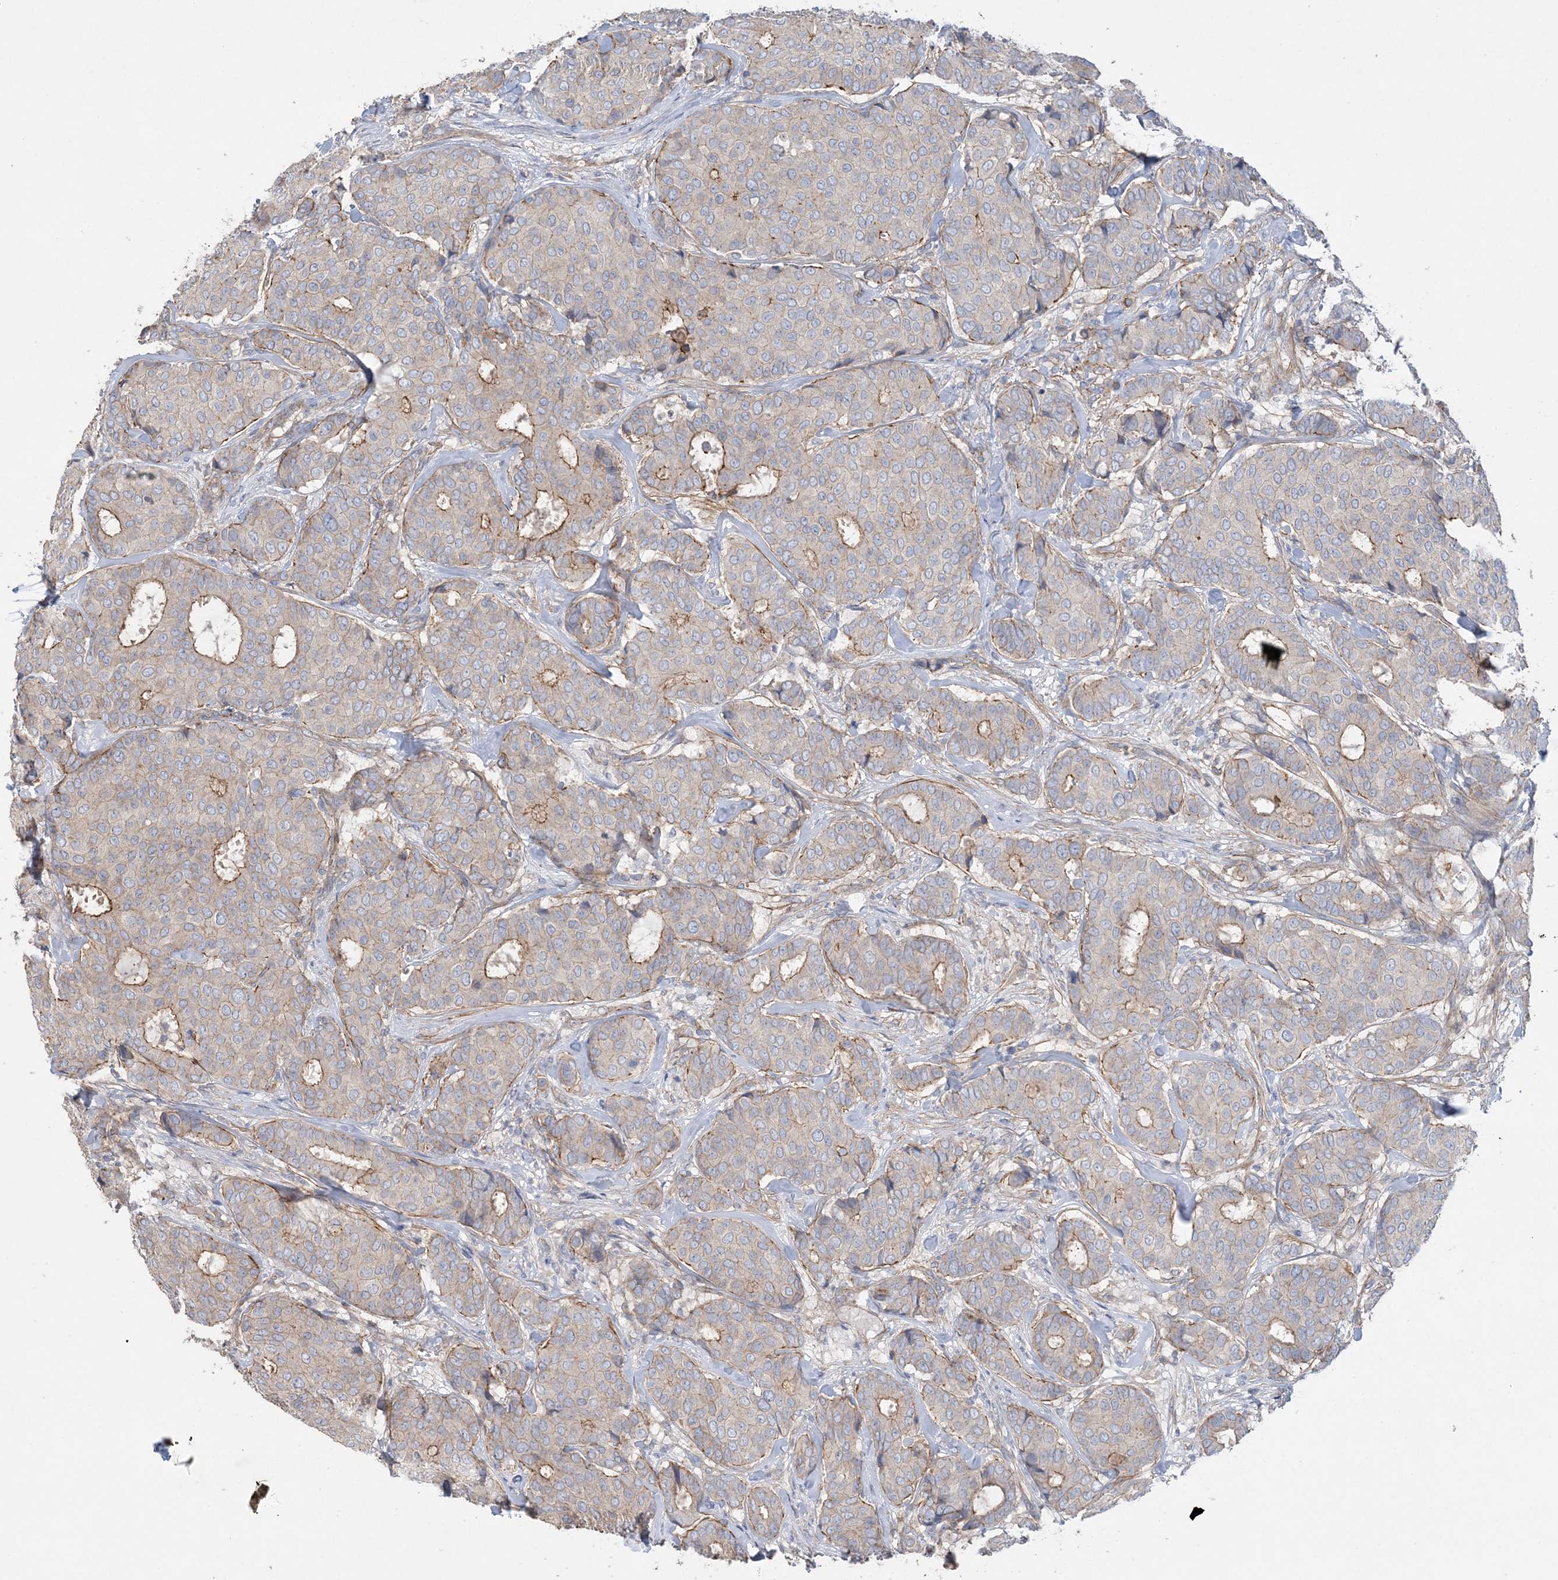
{"staining": {"intensity": "moderate", "quantity": "<25%", "location": "cytoplasmic/membranous"}, "tissue": "breast cancer", "cell_type": "Tumor cells", "image_type": "cancer", "snomed": [{"axis": "morphology", "description": "Duct carcinoma"}, {"axis": "topography", "description": "Breast"}], "caption": "A brown stain shows moderate cytoplasmic/membranous positivity of a protein in human breast cancer (infiltrating ductal carcinoma) tumor cells.", "gene": "PIGC", "patient": {"sex": "female", "age": 75}}